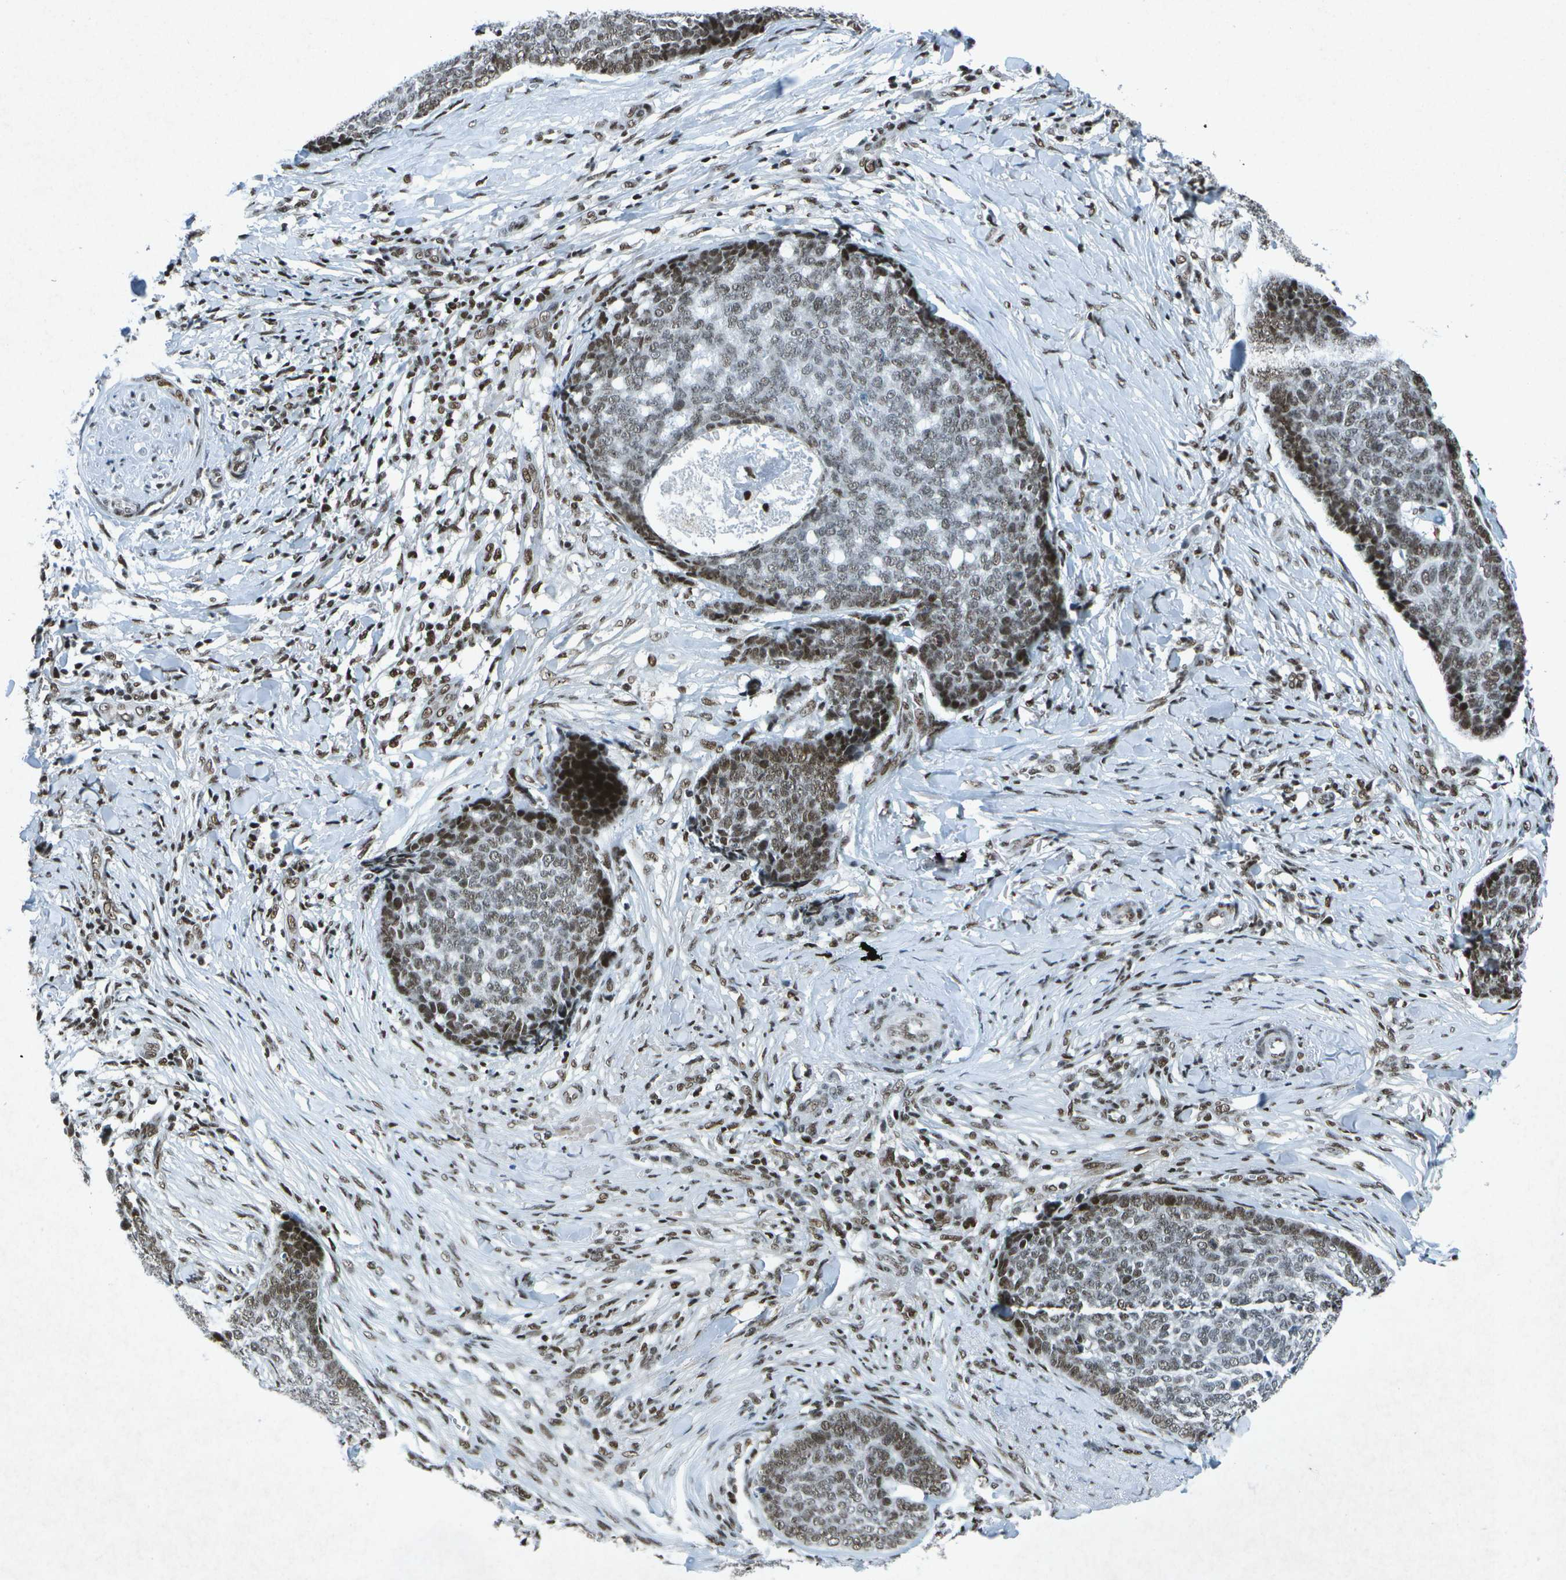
{"staining": {"intensity": "moderate", "quantity": "25%-75%", "location": "nuclear"}, "tissue": "skin cancer", "cell_type": "Tumor cells", "image_type": "cancer", "snomed": [{"axis": "morphology", "description": "Basal cell carcinoma"}, {"axis": "topography", "description": "Skin"}], "caption": "DAB immunohistochemical staining of basal cell carcinoma (skin) exhibits moderate nuclear protein expression in approximately 25%-75% of tumor cells. (DAB IHC with brightfield microscopy, high magnification).", "gene": "MTA2", "patient": {"sex": "male", "age": 84}}